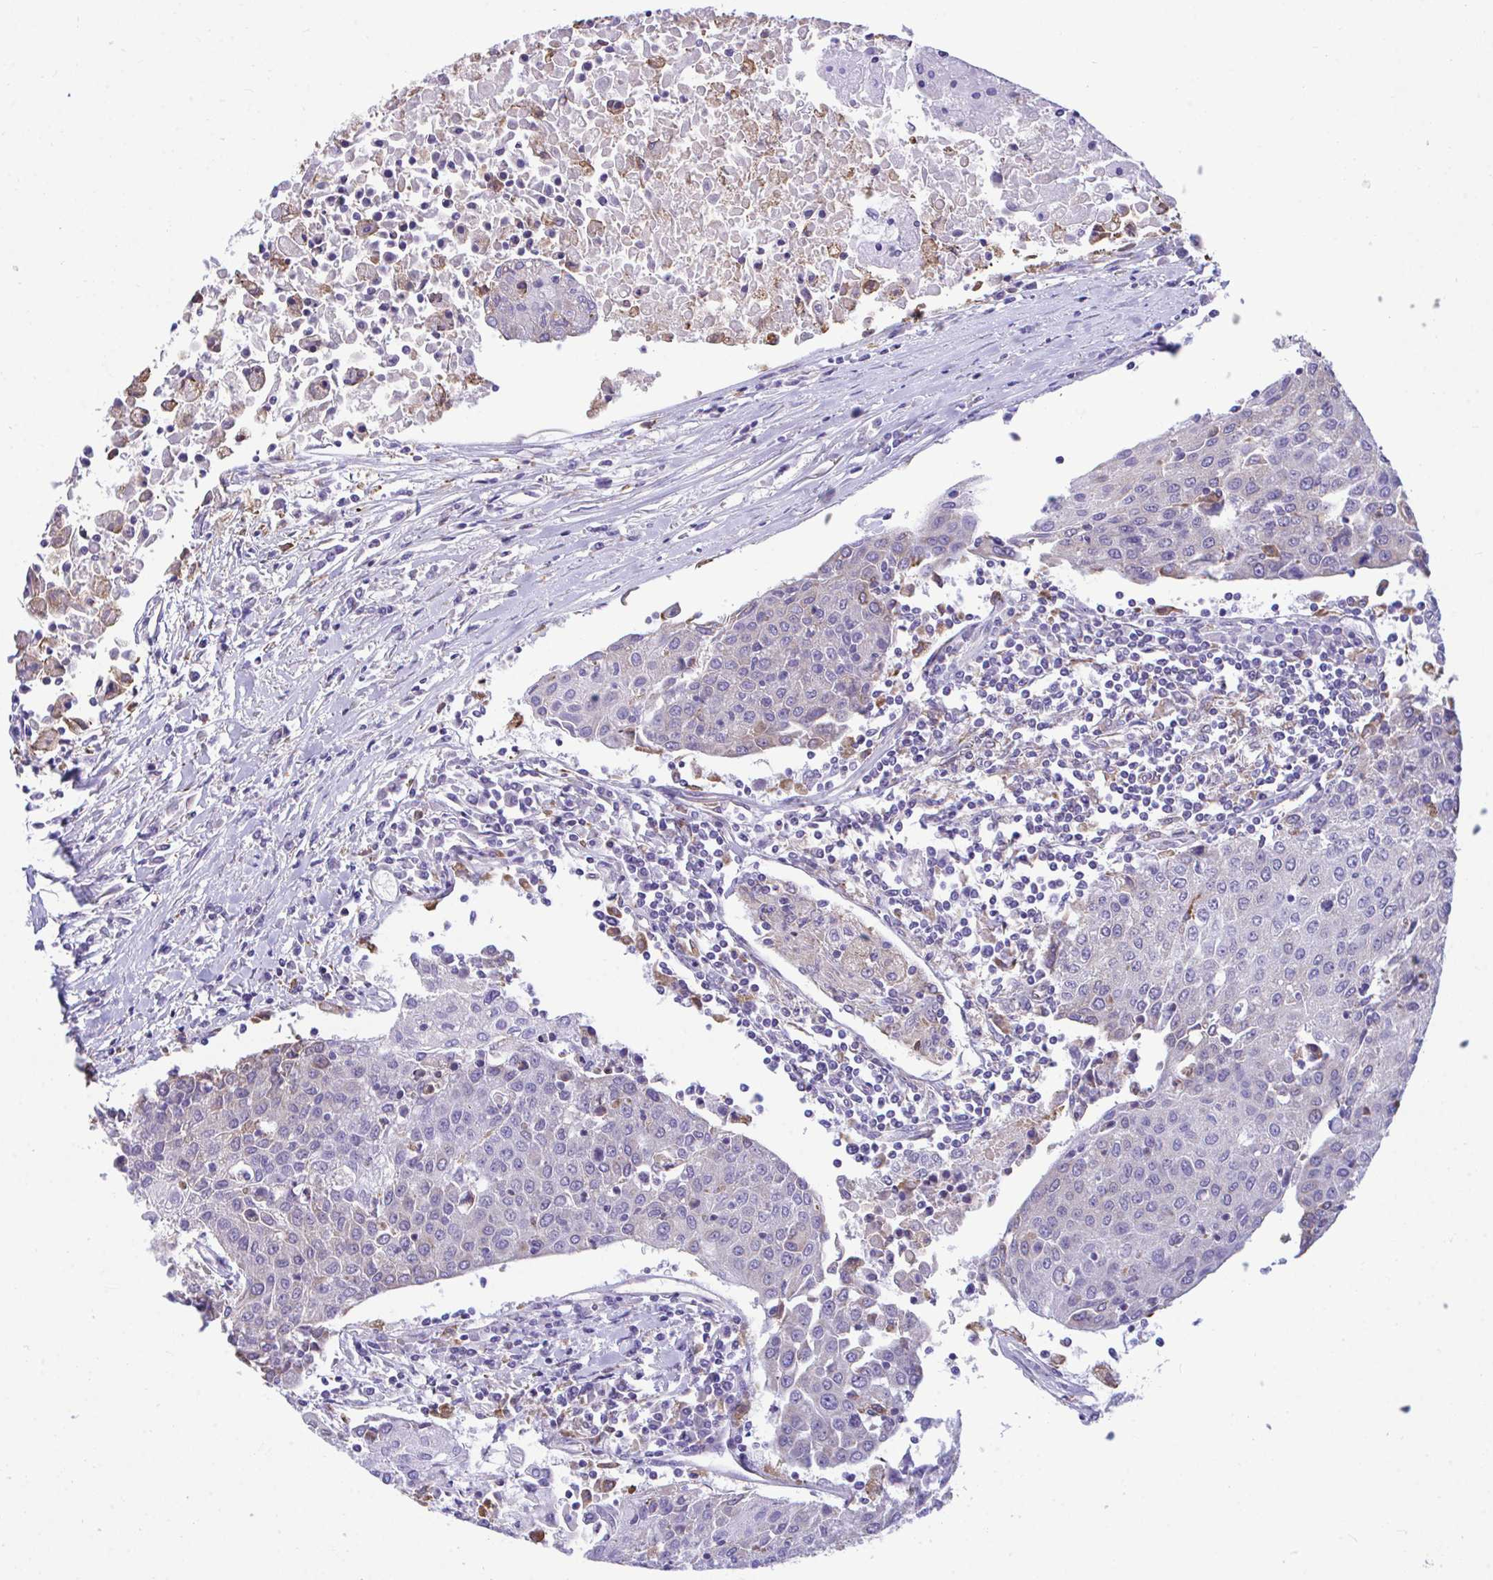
{"staining": {"intensity": "negative", "quantity": "none", "location": "none"}, "tissue": "urothelial cancer", "cell_type": "Tumor cells", "image_type": "cancer", "snomed": [{"axis": "morphology", "description": "Urothelial carcinoma, High grade"}, {"axis": "topography", "description": "Urinary bladder"}], "caption": "Human high-grade urothelial carcinoma stained for a protein using immunohistochemistry displays no staining in tumor cells.", "gene": "PIGK", "patient": {"sex": "female", "age": 85}}